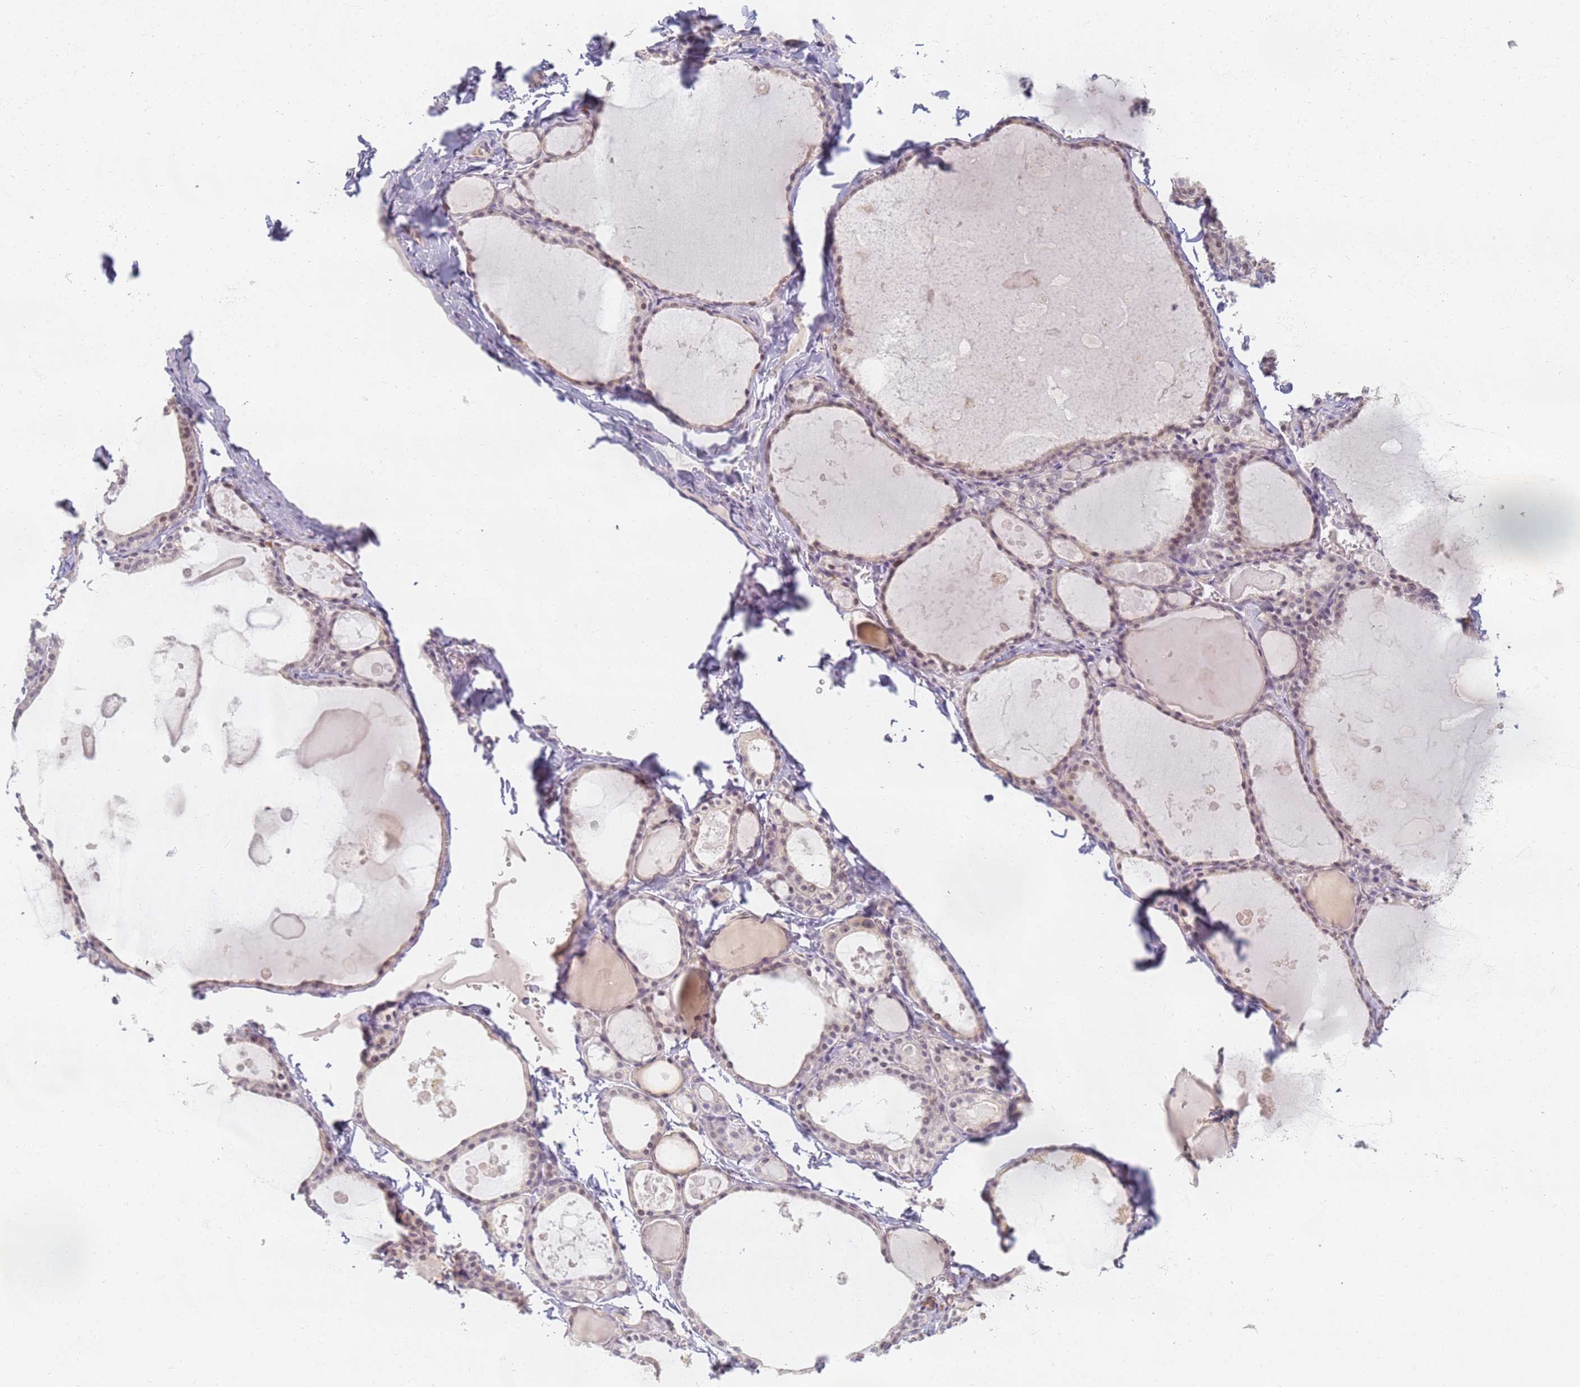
{"staining": {"intensity": "negative", "quantity": "none", "location": "none"}, "tissue": "thyroid gland", "cell_type": "Glandular cells", "image_type": "normal", "snomed": [{"axis": "morphology", "description": "Normal tissue, NOS"}, {"axis": "topography", "description": "Thyroid gland"}], "caption": "The histopathology image demonstrates no staining of glandular cells in unremarkable thyroid gland.", "gene": "SLC38A9", "patient": {"sex": "male", "age": 56}}